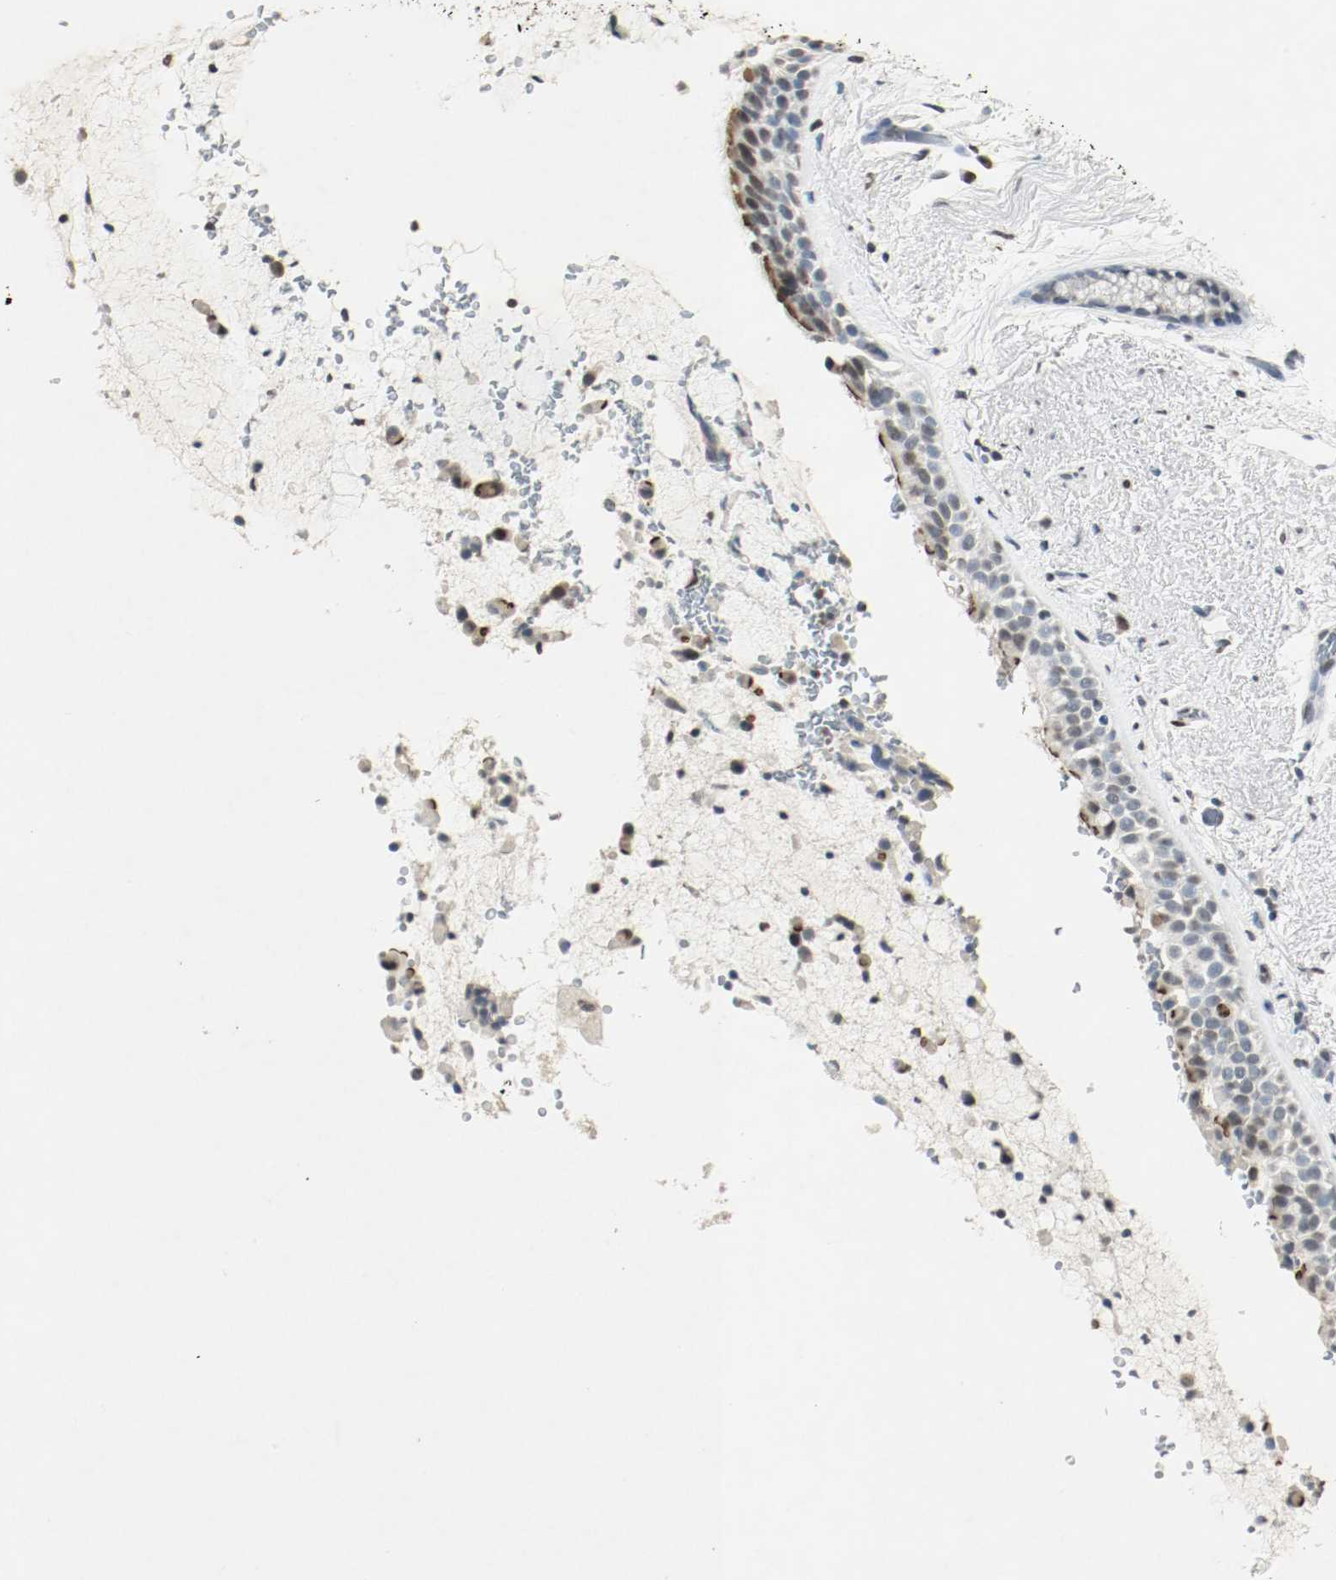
{"staining": {"intensity": "strong", "quantity": "<25%", "location": "cytoplasmic/membranous"}, "tissue": "bronchus", "cell_type": "Respiratory epithelial cells", "image_type": "normal", "snomed": [{"axis": "morphology", "description": "Normal tissue, NOS"}, {"axis": "topography", "description": "Bronchus"}], "caption": "A photomicrograph of bronchus stained for a protein exhibits strong cytoplasmic/membranous brown staining in respiratory epithelial cells.", "gene": "DNMT1", "patient": {"sex": "female", "age": 54}}